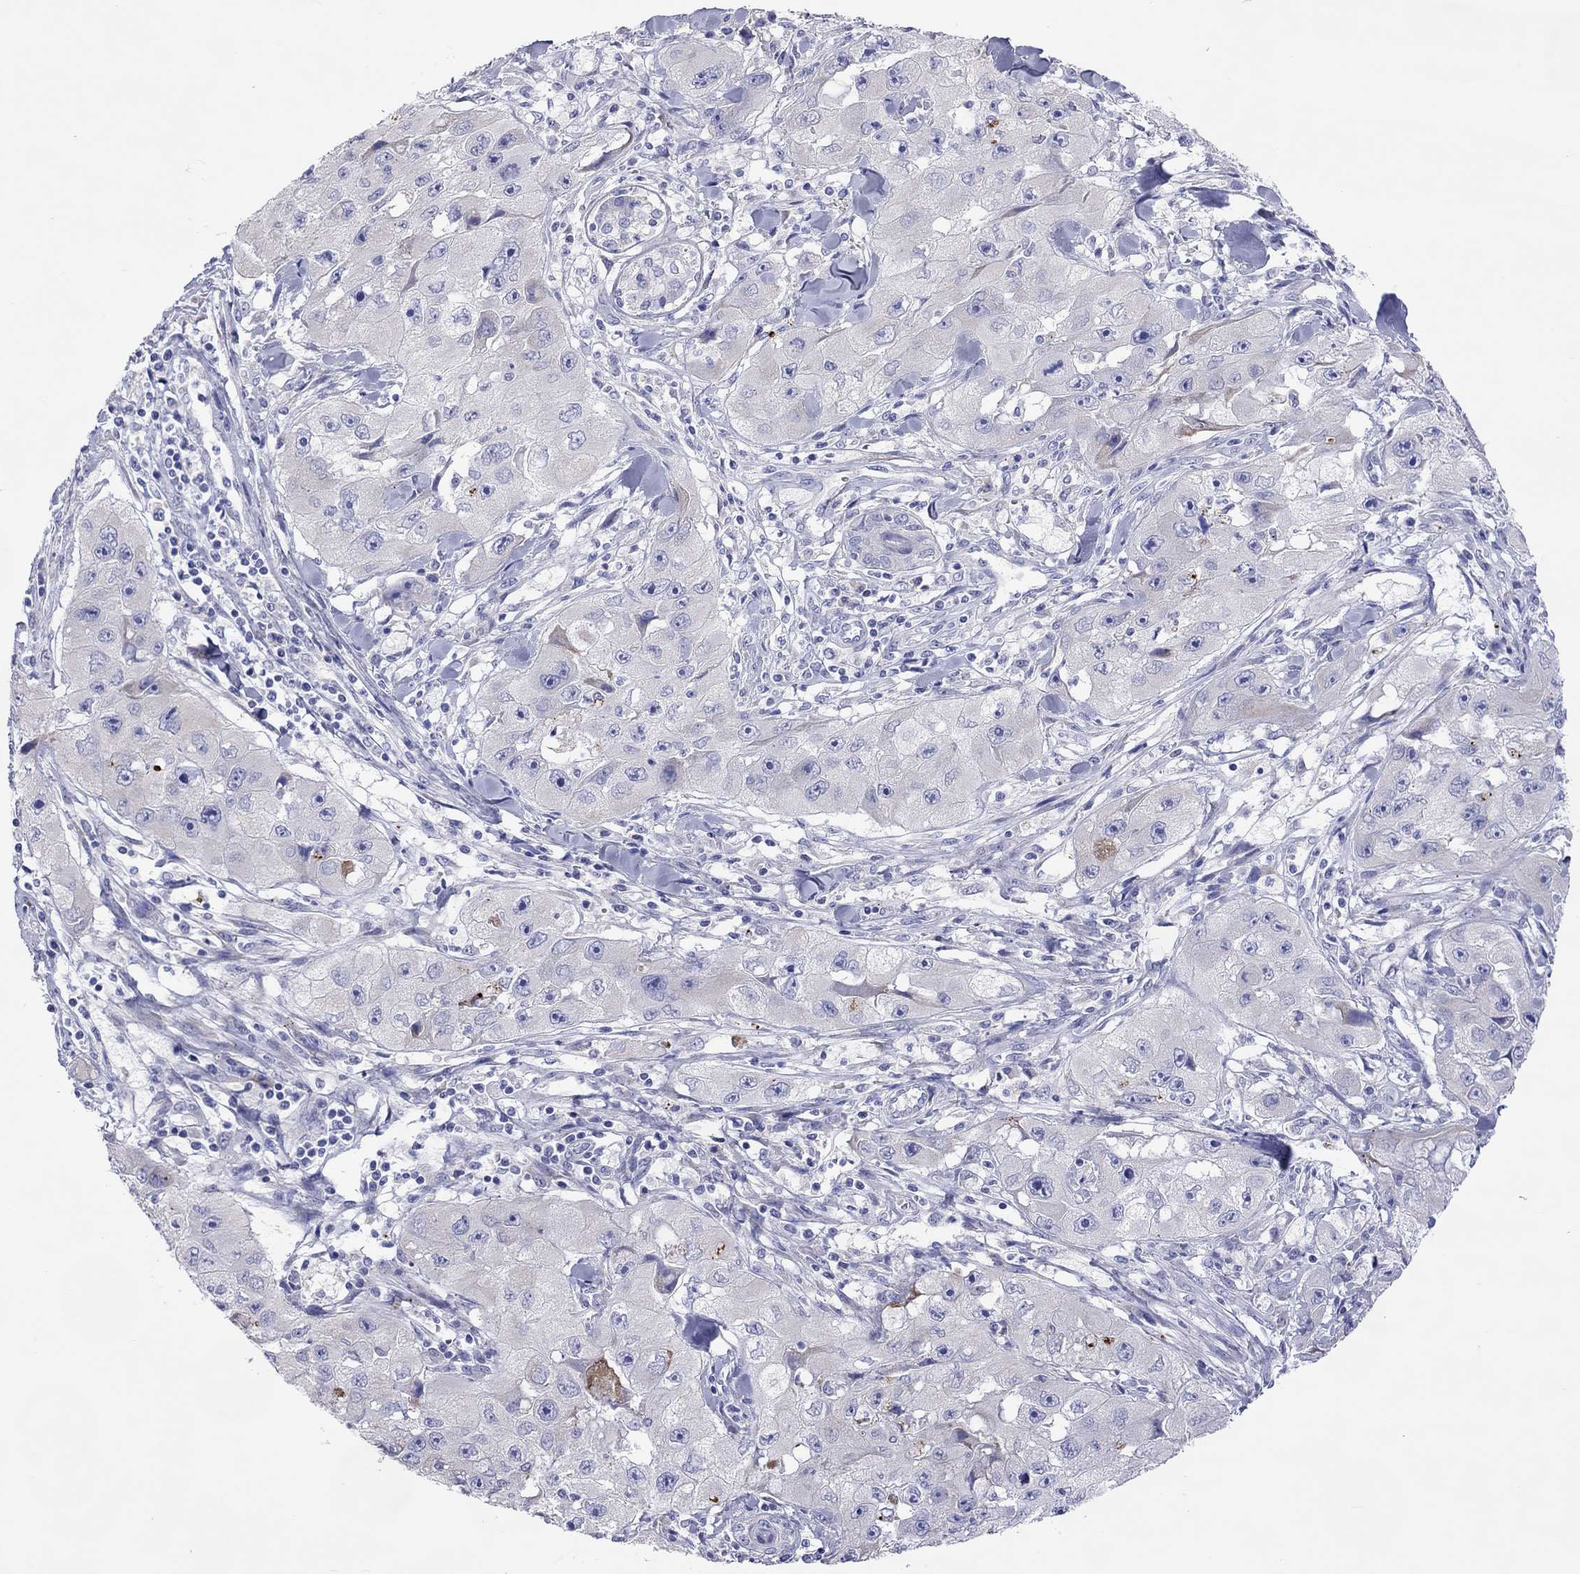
{"staining": {"intensity": "negative", "quantity": "none", "location": "none"}, "tissue": "skin cancer", "cell_type": "Tumor cells", "image_type": "cancer", "snomed": [{"axis": "morphology", "description": "Squamous cell carcinoma, NOS"}, {"axis": "topography", "description": "Skin"}, {"axis": "topography", "description": "Subcutis"}], "caption": "Immunohistochemical staining of skin cancer (squamous cell carcinoma) exhibits no significant expression in tumor cells.", "gene": "COL9A1", "patient": {"sex": "male", "age": 73}}